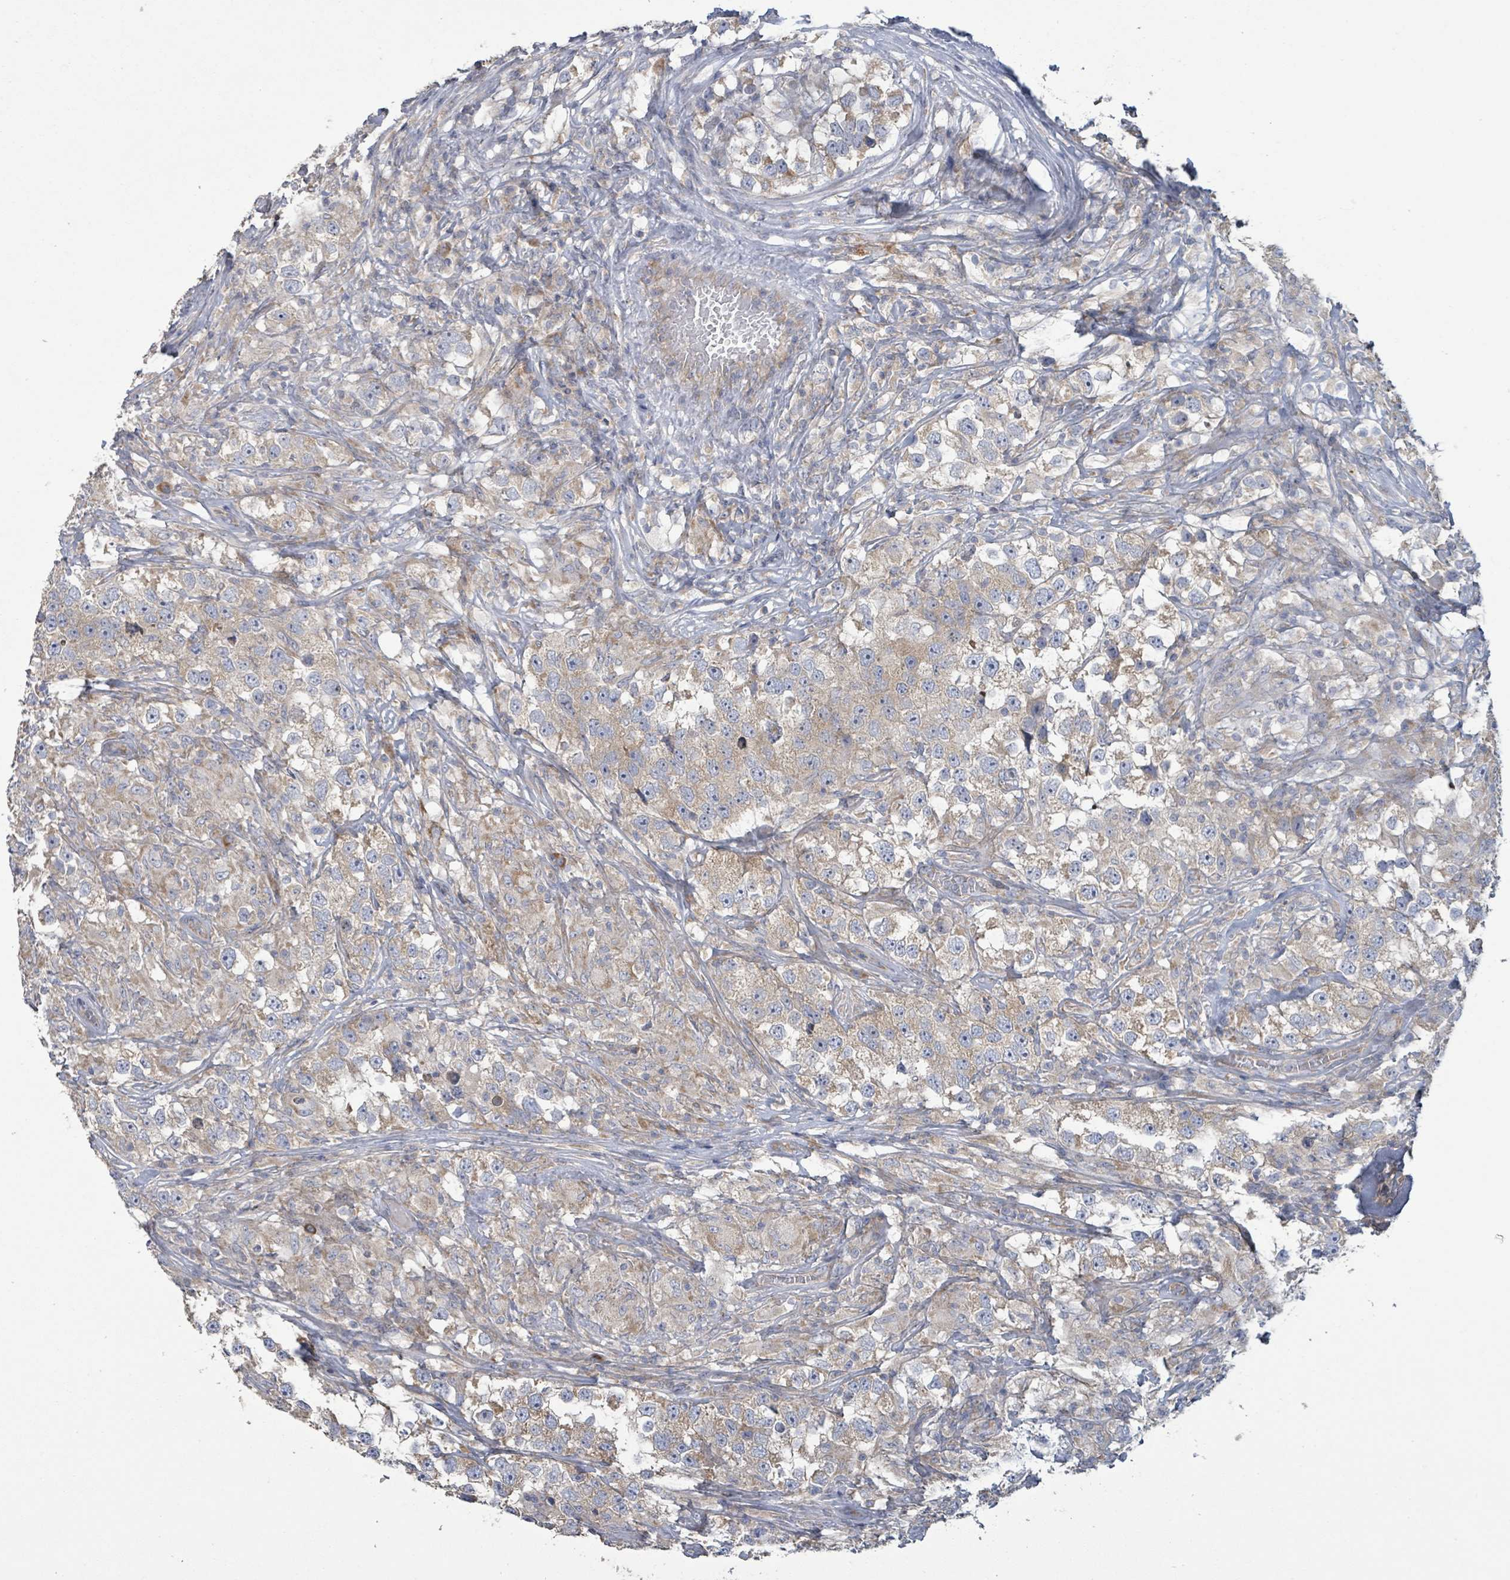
{"staining": {"intensity": "weak", "quantity": "25%-75%", "location": "cytoplasmic/membranous"}, "tissue": "testis cancer", "cell_type": "Tumor cells", "image_type": "cancer", "snomed": [{"axis": "morphology", "description": "Seminoma, NOS"}, {"axis": "topography", "description": "Testis"}], "caption": "Weak cytoplasmic/membranous protein staining is seen in about 25%-75% of tumor cells in testis cancer (seminoma).", "gene": "RPL32", "patient": {"sex": "male", "age": 46}}